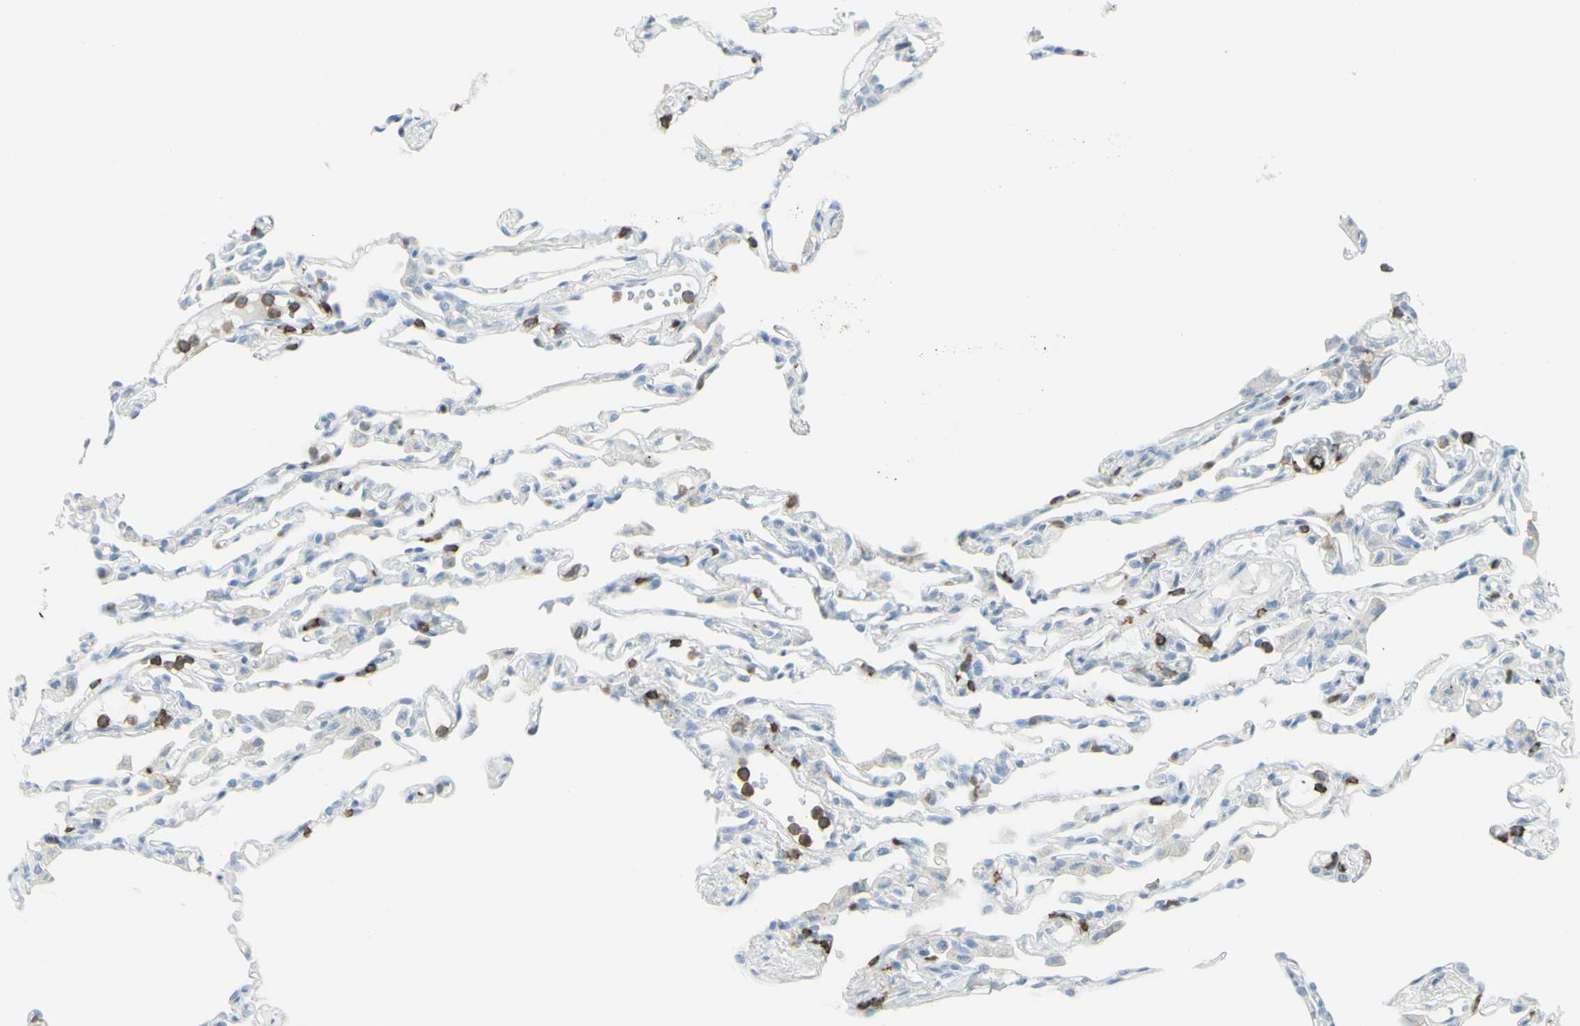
{"staining": {"intensity": "weak", "quantity": "<25%", "location": "cytoplasmic/membranous"}, "tissue": "lung", "cell_type": "Alveolar cells", "image_type": "normal", "snomed": [{"axis": "morphology", "description": "Normal tissue, NOS"}, {"axis": "topography", "description": "Lung"}], "caption": "Alveolar cells show no significant protein expression in benign lung. (DAB IHC, high magnification).", "gene": "NRG1", "patient": {"sex": "female", "age": 49}}